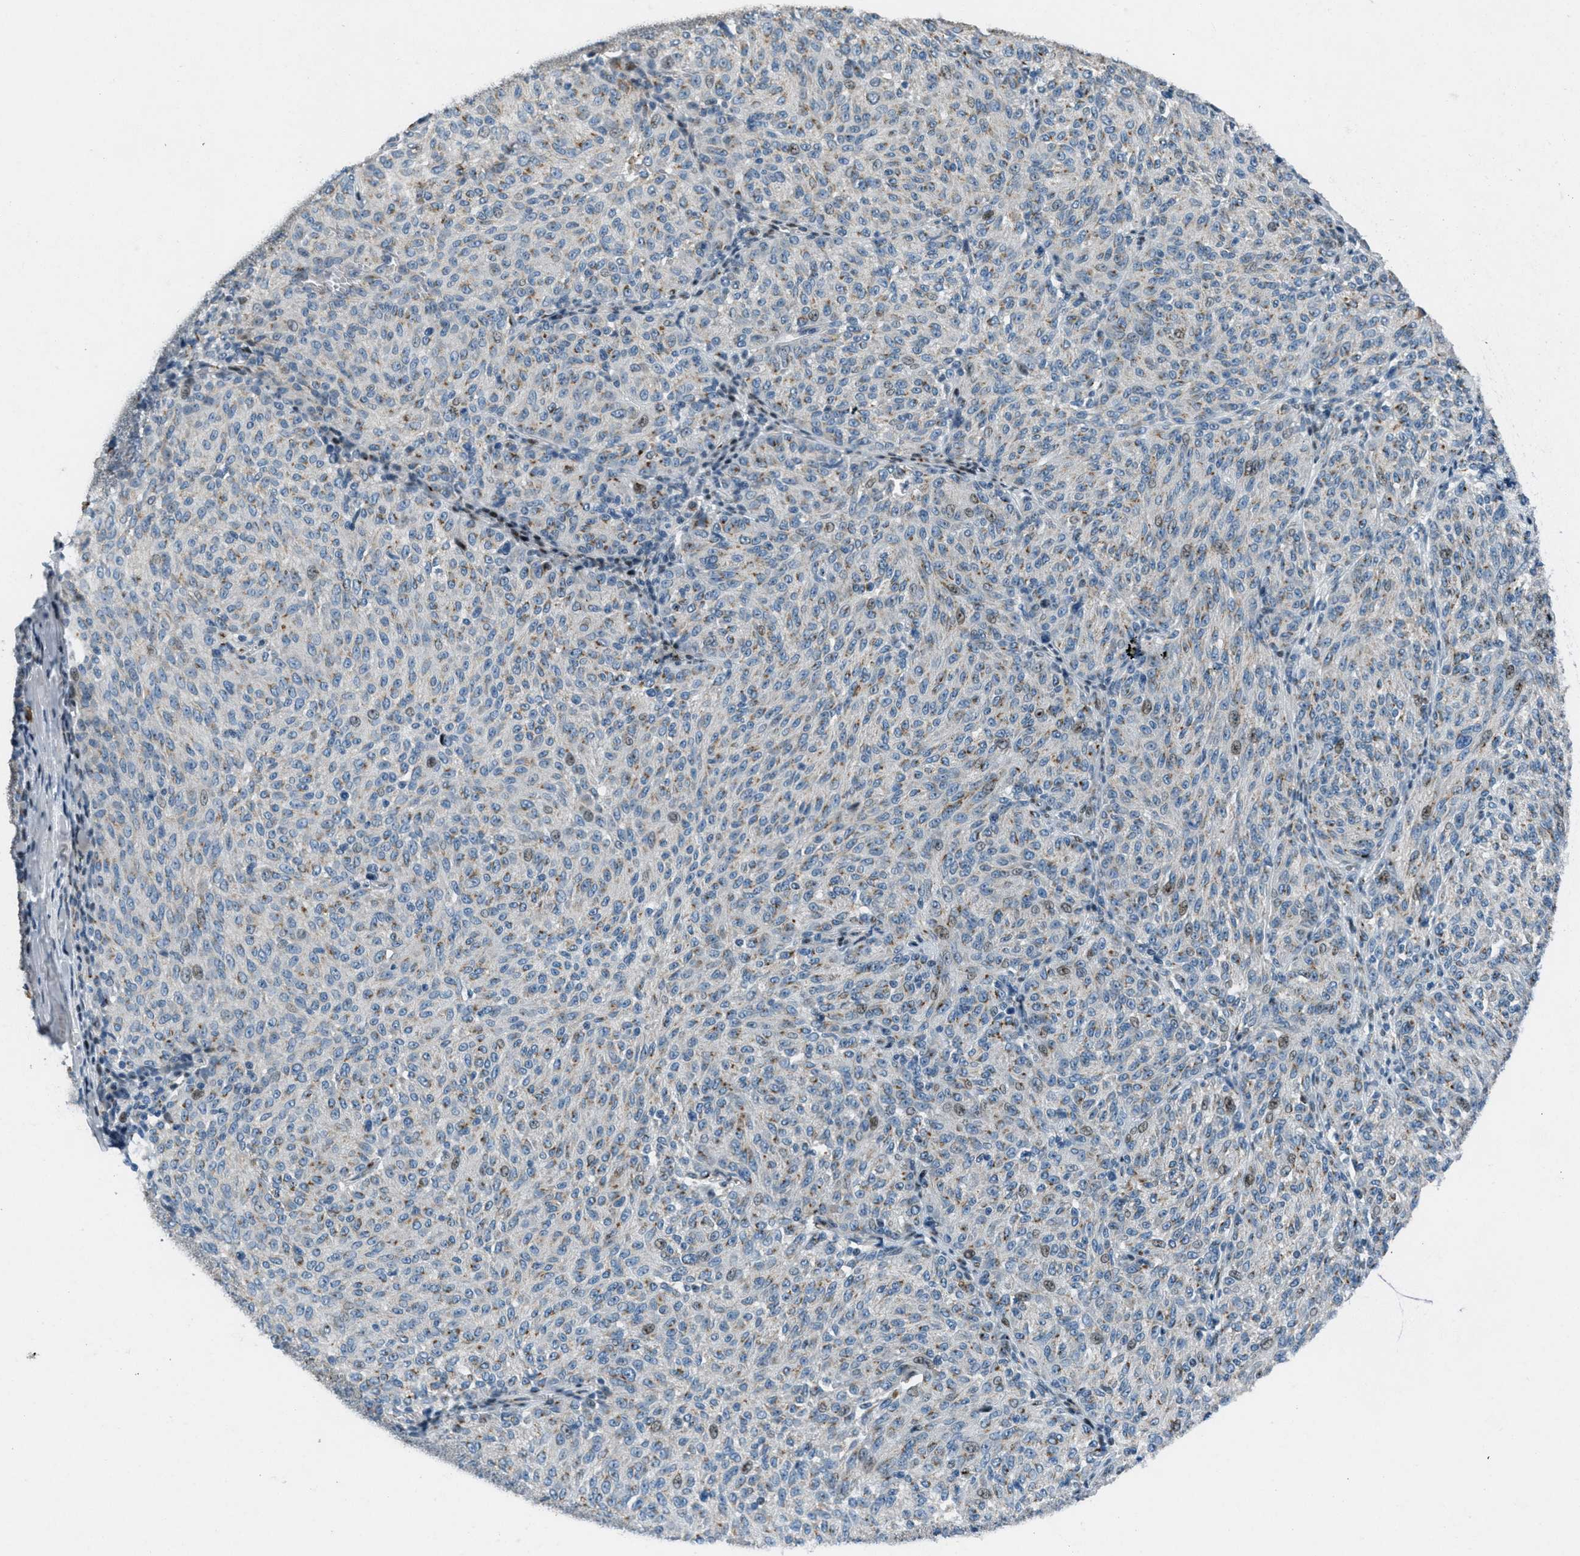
{"staining": {"intensity": "weak", "quantity": "<25%", "location": "cytoplasmic/membranous"}, "tissue": "melanoma", "cell_type": "Tumor cells", "image_type": "cancer", "snomed": [{"axis": "morphology", "description": "Malignant melanoma, NOS"}, {"axis": "topography", "description": "Skin"}], "caption": "Immunohistochemical staining of human malignant melanoma shows no significant positivity in tumor cells.", "gene": "GPC6", "patient": {"sex": "female", "age": 72}}